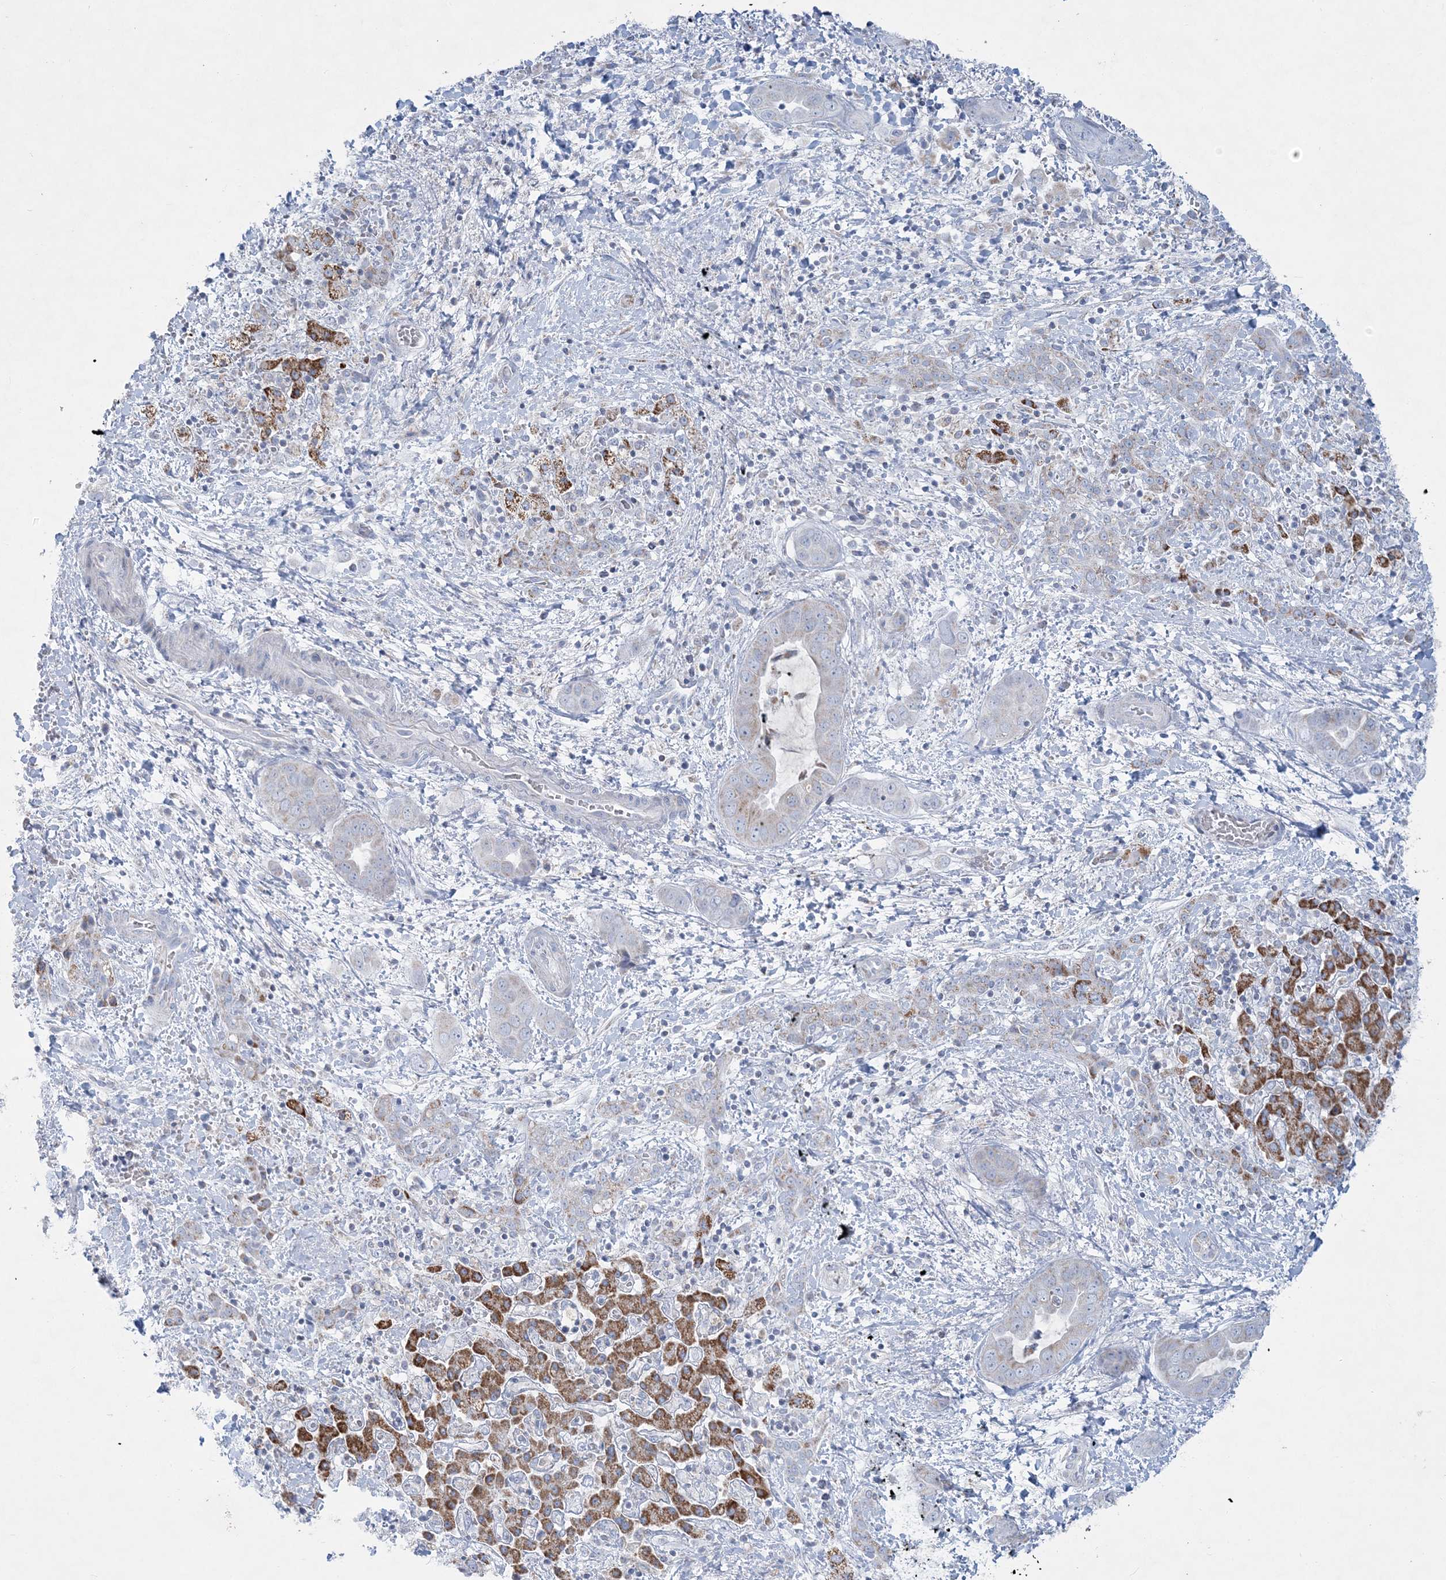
{"staining": {"intensity": "negative", "quantity": "none", "location": "none"}, "tissue": "liver cancer", "cell_type": "Tumor cells", "image_type": "cancer", "snomed": [{"axis": "morphology", "description": "Cholangiocarcinoma"}, {"axis": "topography", "description": "Liver"}], "caption": "Immunohistochemistry (IHC) of liver cholangiocarcinoma shows no expression in tumor cells.", "gene": "TBC1D7", "patient": {"sex": "female", "age": 52}}